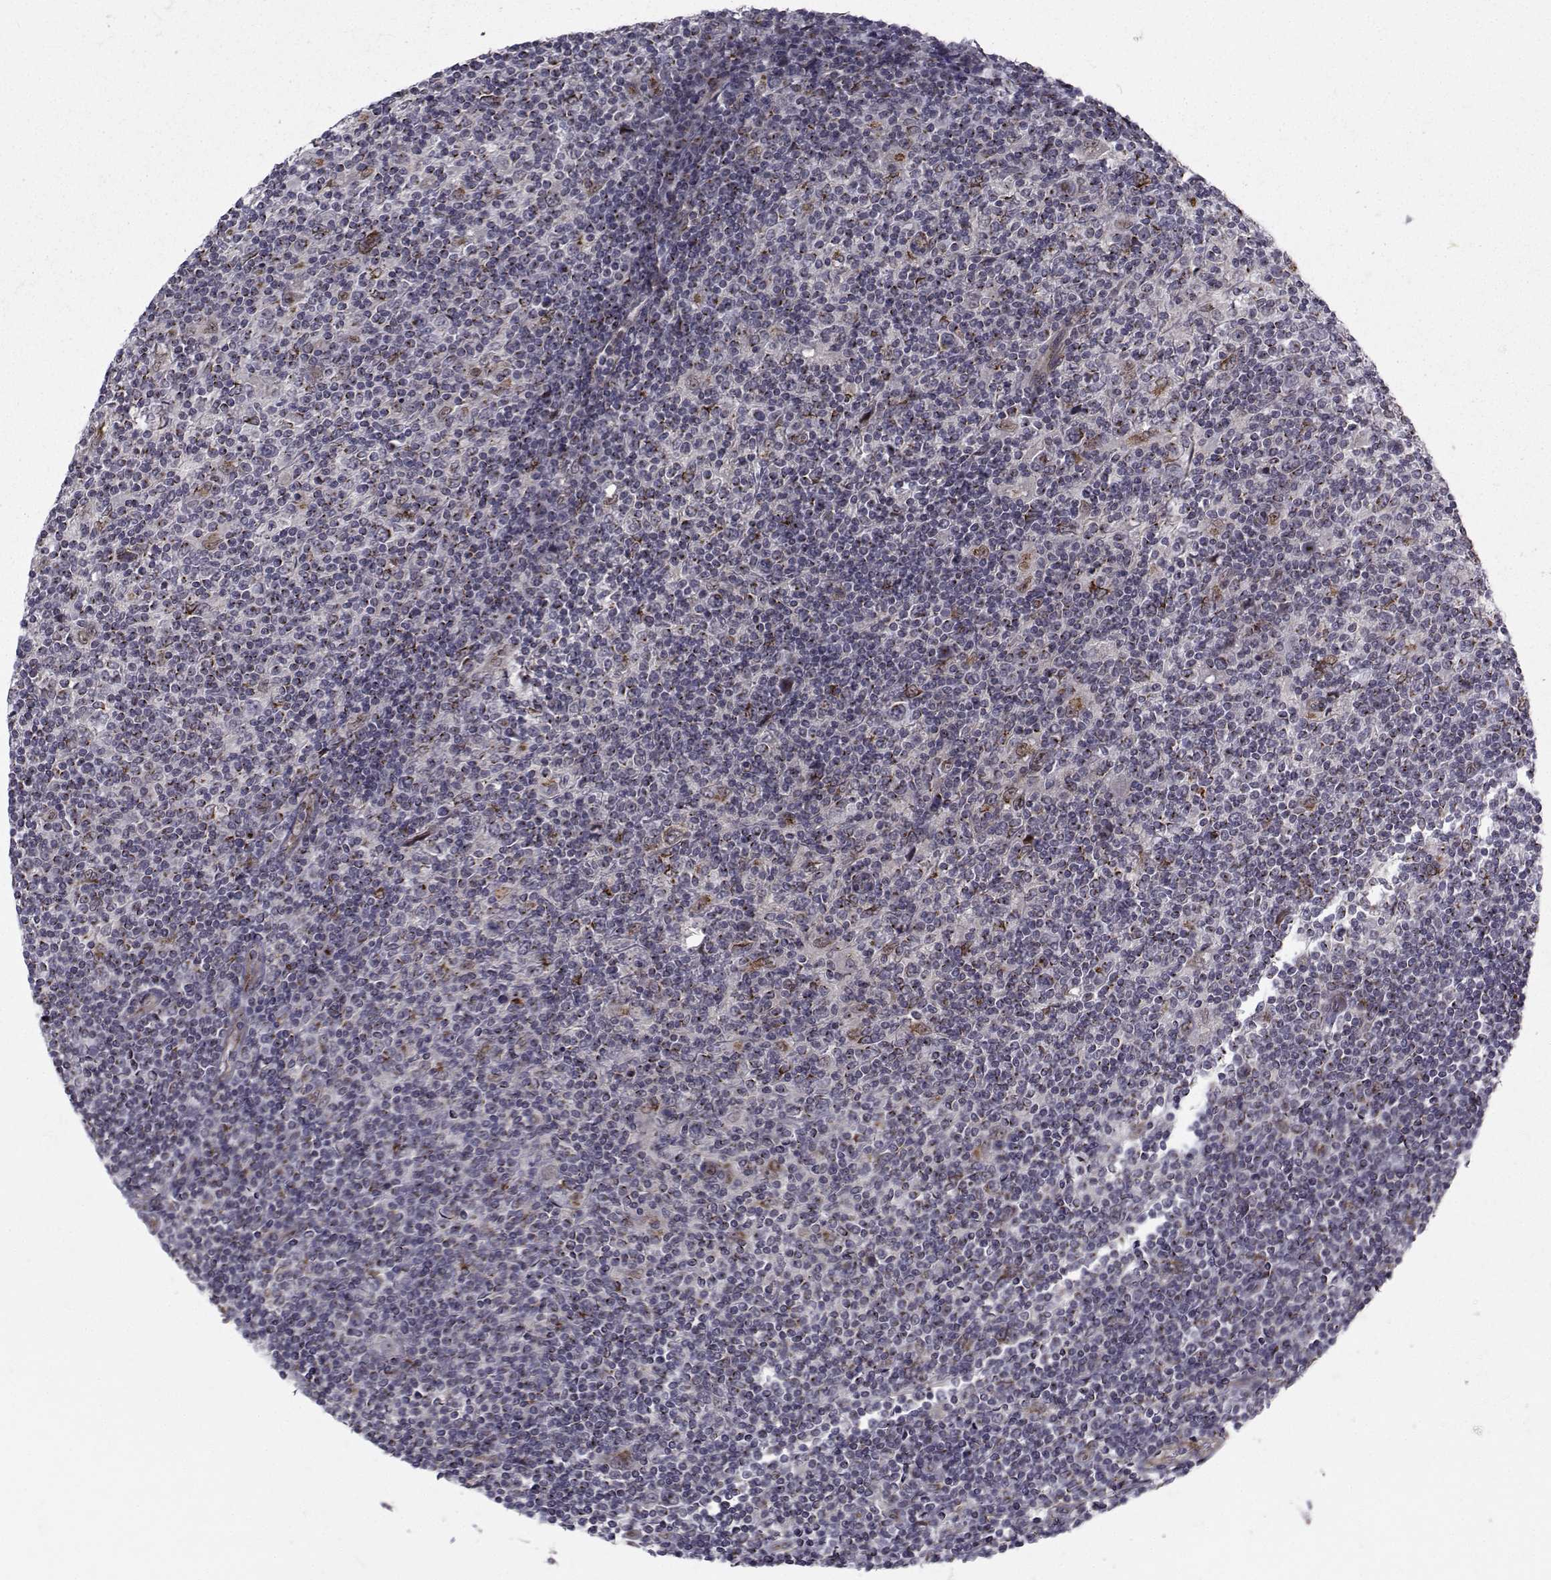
{"staining": {"intensity": "negative", "quantity": "none", "location": "none"}, "tissue": "lymphoma", "cell_type": "Tumor cells", "image_type": "cancer", "snomed": [{"axis": "morphology", "description": "Hodgkin's disease, NOS"}, {"axis": "topography", "description": "Lymph node"}], "caption": "Immunohistochemical staining of human Hodgkin's disease shows no significant expression in tumor cells. (DAB (3,3'-diaminobenzidine) immunohistochemistry (IHC) visualized using brightfield microscopy, high magnification).", "gene": "ATP6V1C2", "patient": {"sex": "male", "age": 40}}